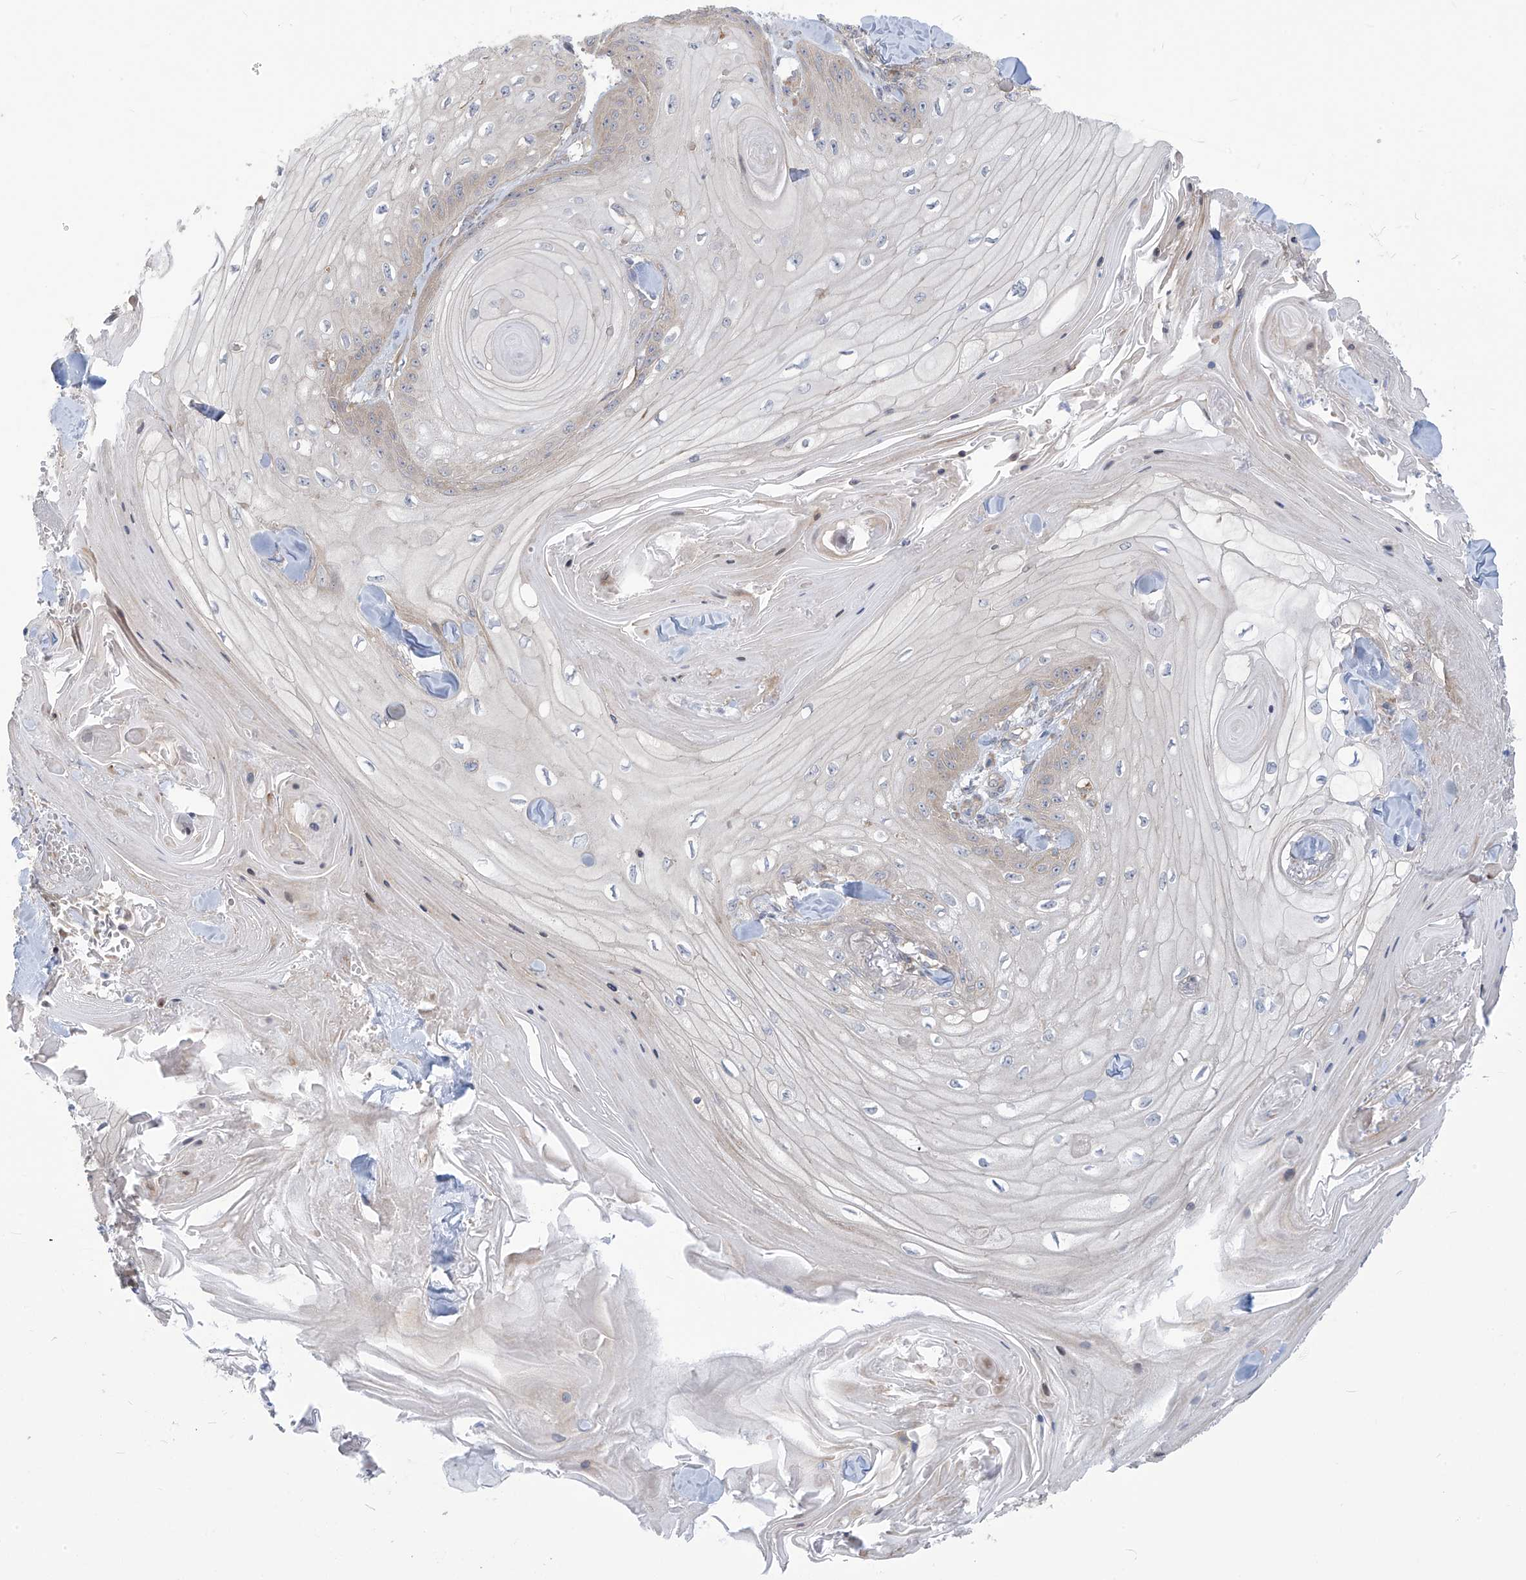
{"staining": {"intensity": "negative", "quantity": "none", "location": "none"}, "tissue": "skin cancer", "cell_type": "Tumor cells", "image_type": "cancer", "snomed": [{"axis": "morphology", "description": "Squamous cell carcinoma, NOS"}, {"axis": "topography", "description": "Skin"}], "caption": "The image displays no staining of tumor cells in skin cancer.", "gene": "ADAT2", "patient": {"sex": "male", "age": 74}}